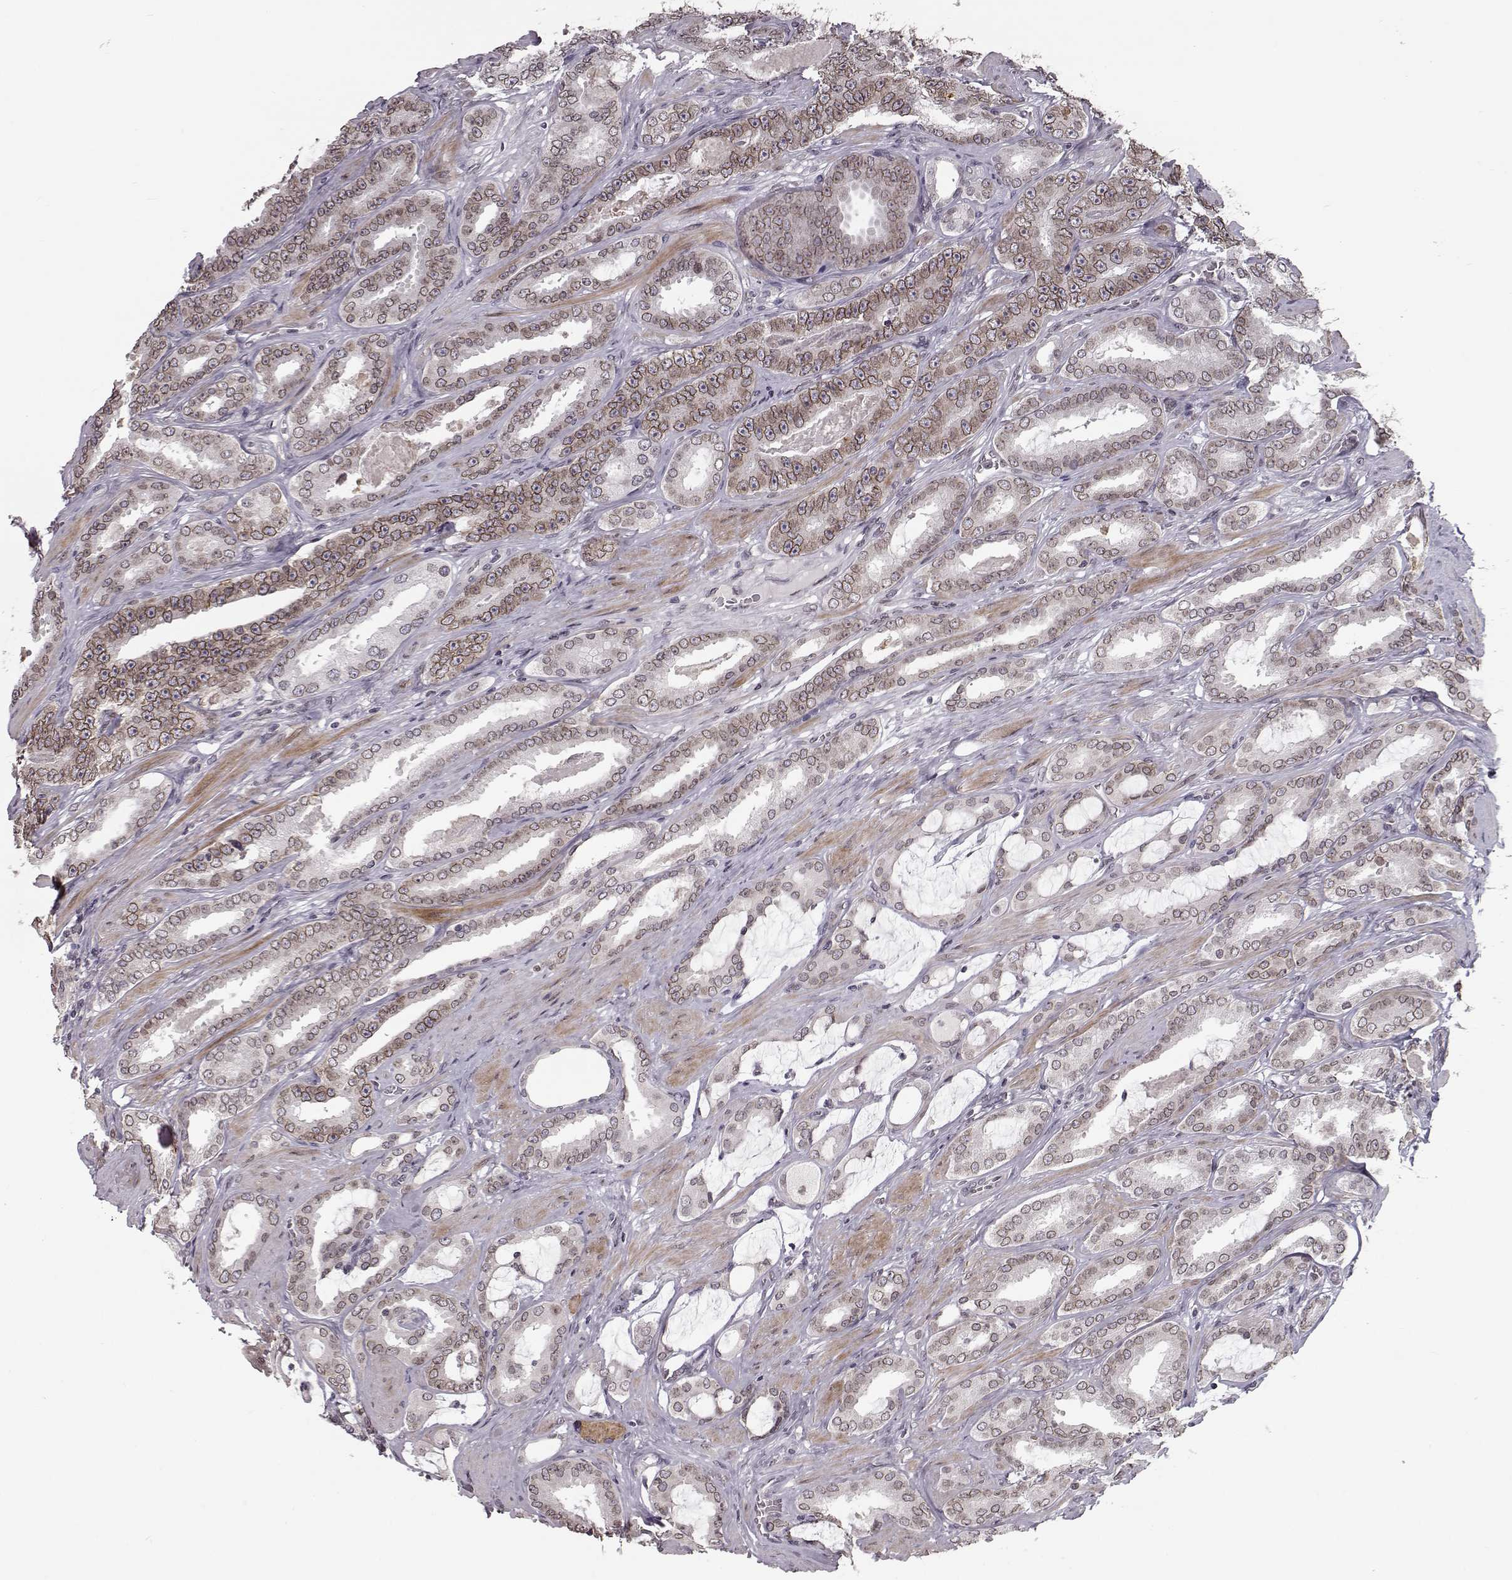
{"staining": {"intensity": "moderate", "quantity": "25%-75%", "location": "cytoplasmic/membranous,nuclear"}, "tissue": "prostate cancer", "cell_type": "Tumor cells", "image_type": "cancer", "snomed": [{"axis": "morphology", "description": "Adenocarcinoma, High grade"}, {"axis": "topography", "description": "Prostate"}], "caption": "Approximately 25%-75% of tumor cells in human prostate high-grade adenocarcinoma exhibit moderate cytoplasmic/membranous and nuclear protein staining as visualized by brown immunohistochemical staining.", "gene": "NUP37", "patient": {"sex": "male", "age": 63}}